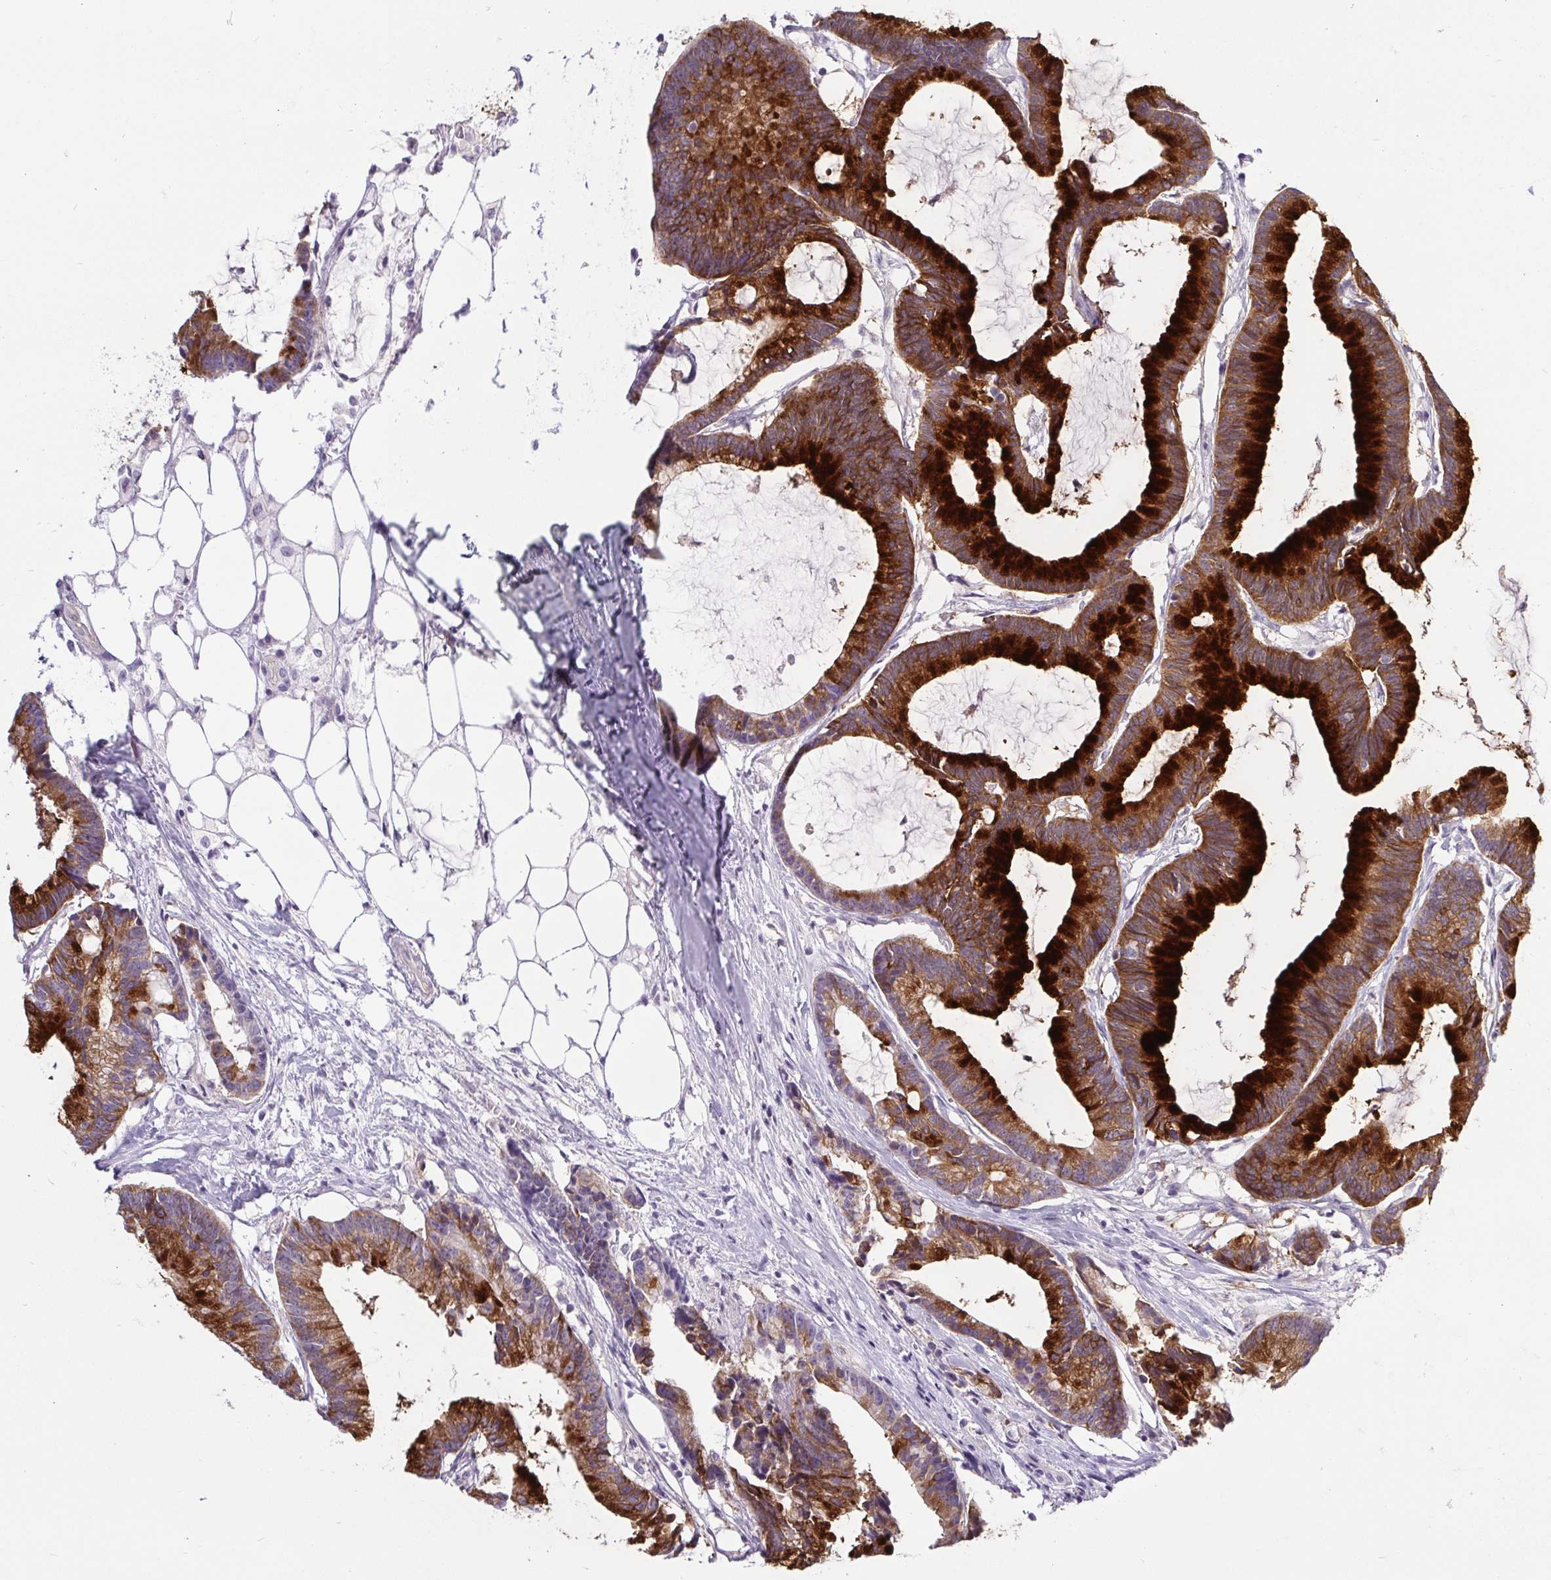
{"staining": {"intensity": "strong", "quantity": ">75%", "location": "cytoplasmic/membranous"}, "tissue": "colorectal cancer", "cell_type": "Tumor cells", "image_type": "cancer", "snomed": [{"axis": "morphology", "description": "Adenocarcinoma, NOS"}, {"axis": "topography", "description": "Colon"}], "caption": "Tumor cells reveal high levels of strong cytoplasmic/membranous positivity in approximately >75% of cells in human colorectal cancer (adenocarcinoma).", "gene": "BCAS1", "patient": {"sex": "female", "age": 78}}